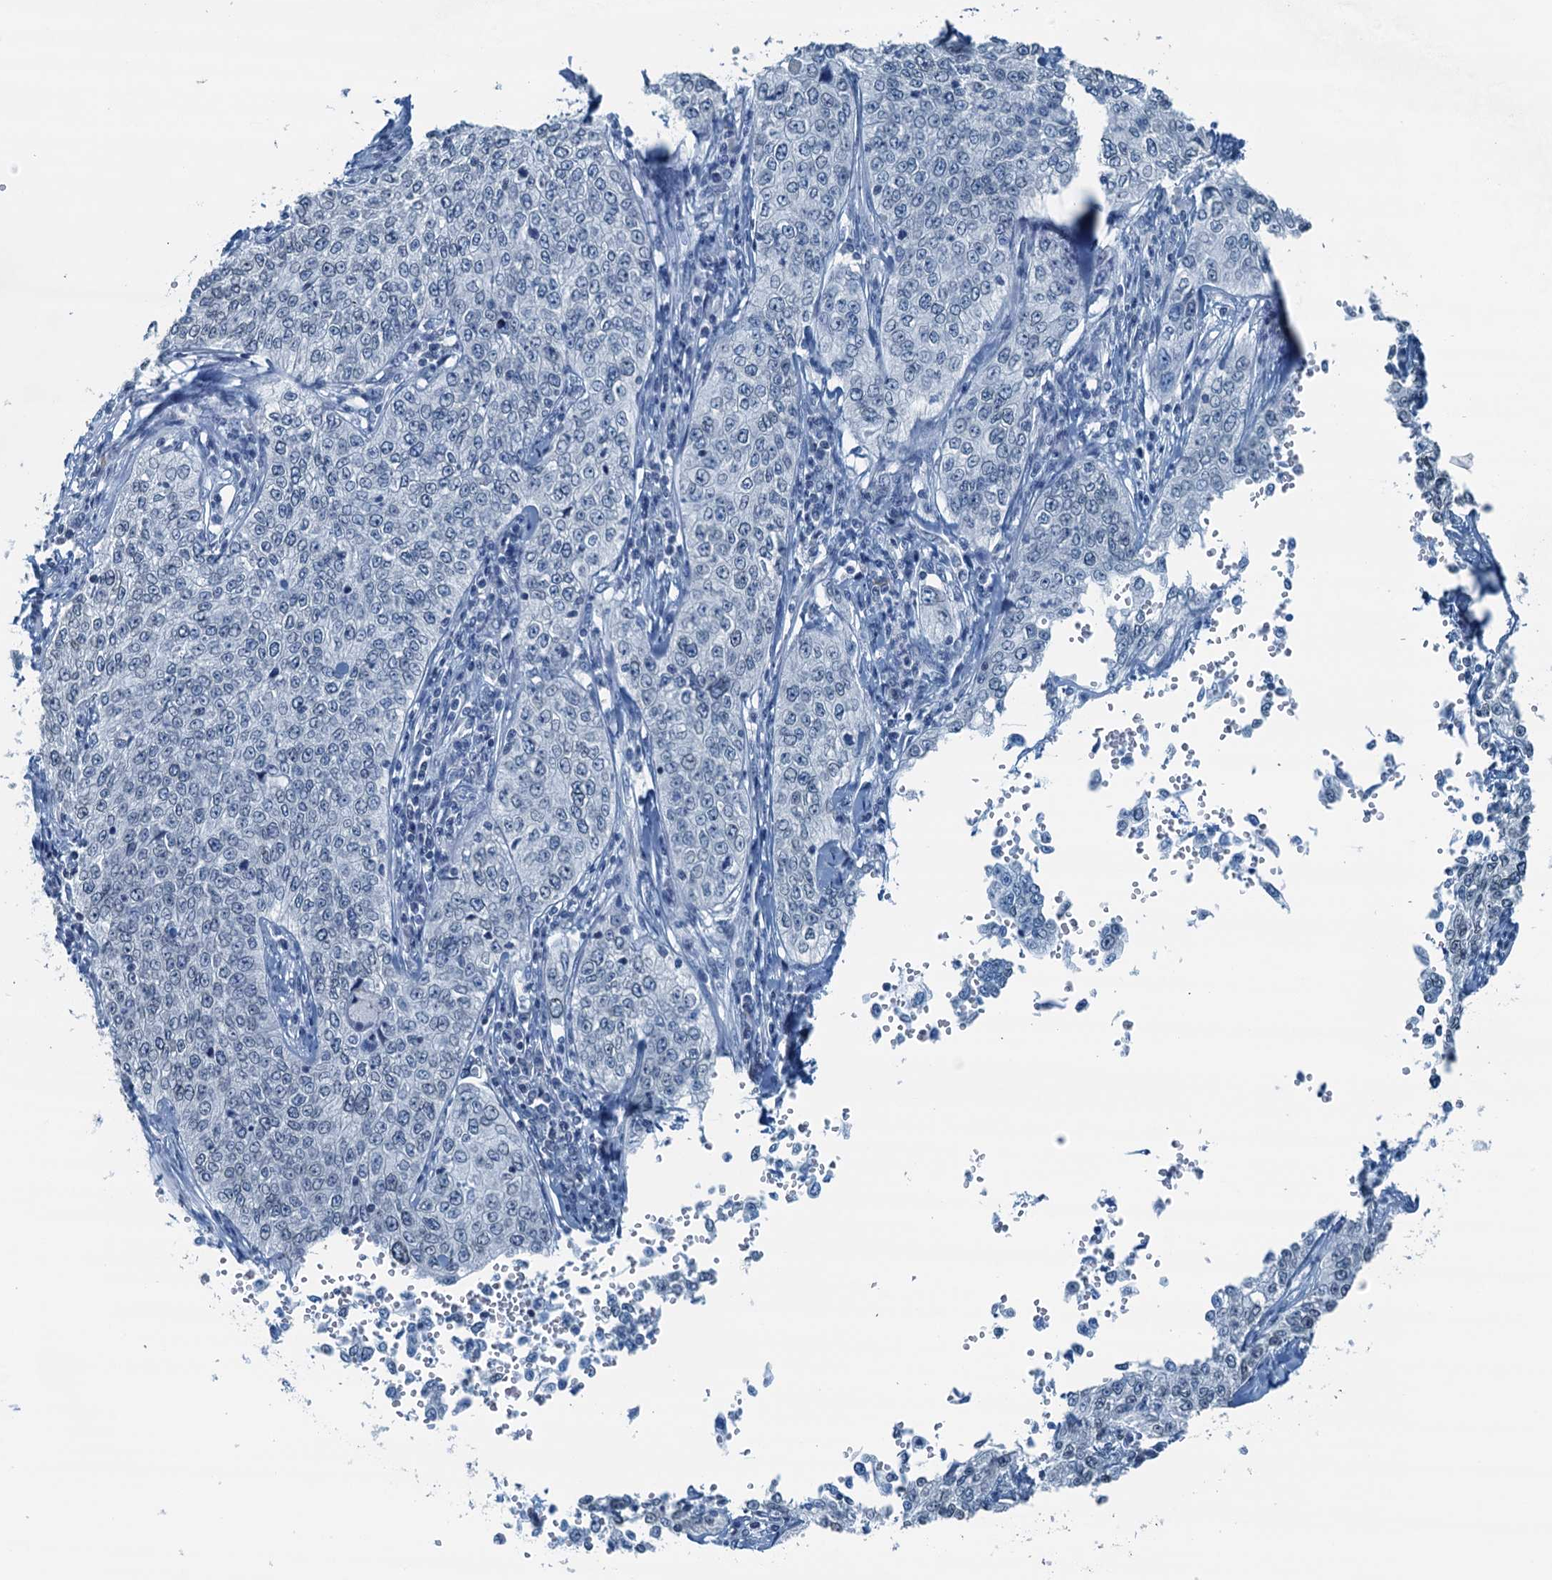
{"staining": {"intensity": "negative", "quantity": "none", "location": "none"}, "tissue": "cervical cancer", "cell_type": "Tumor cells", "image_type": "cancer", "snomed": [{"axis": "morphology", "description": "Squamous cell carcinoma, NOS"}, {"axis": "topography", "description": "Cervix"}], "caption": "There is no significant positivity in tumor cells of cervical cancer.", "gene": "C11orf54", "patient": {"sex": "female", "age": 35}}